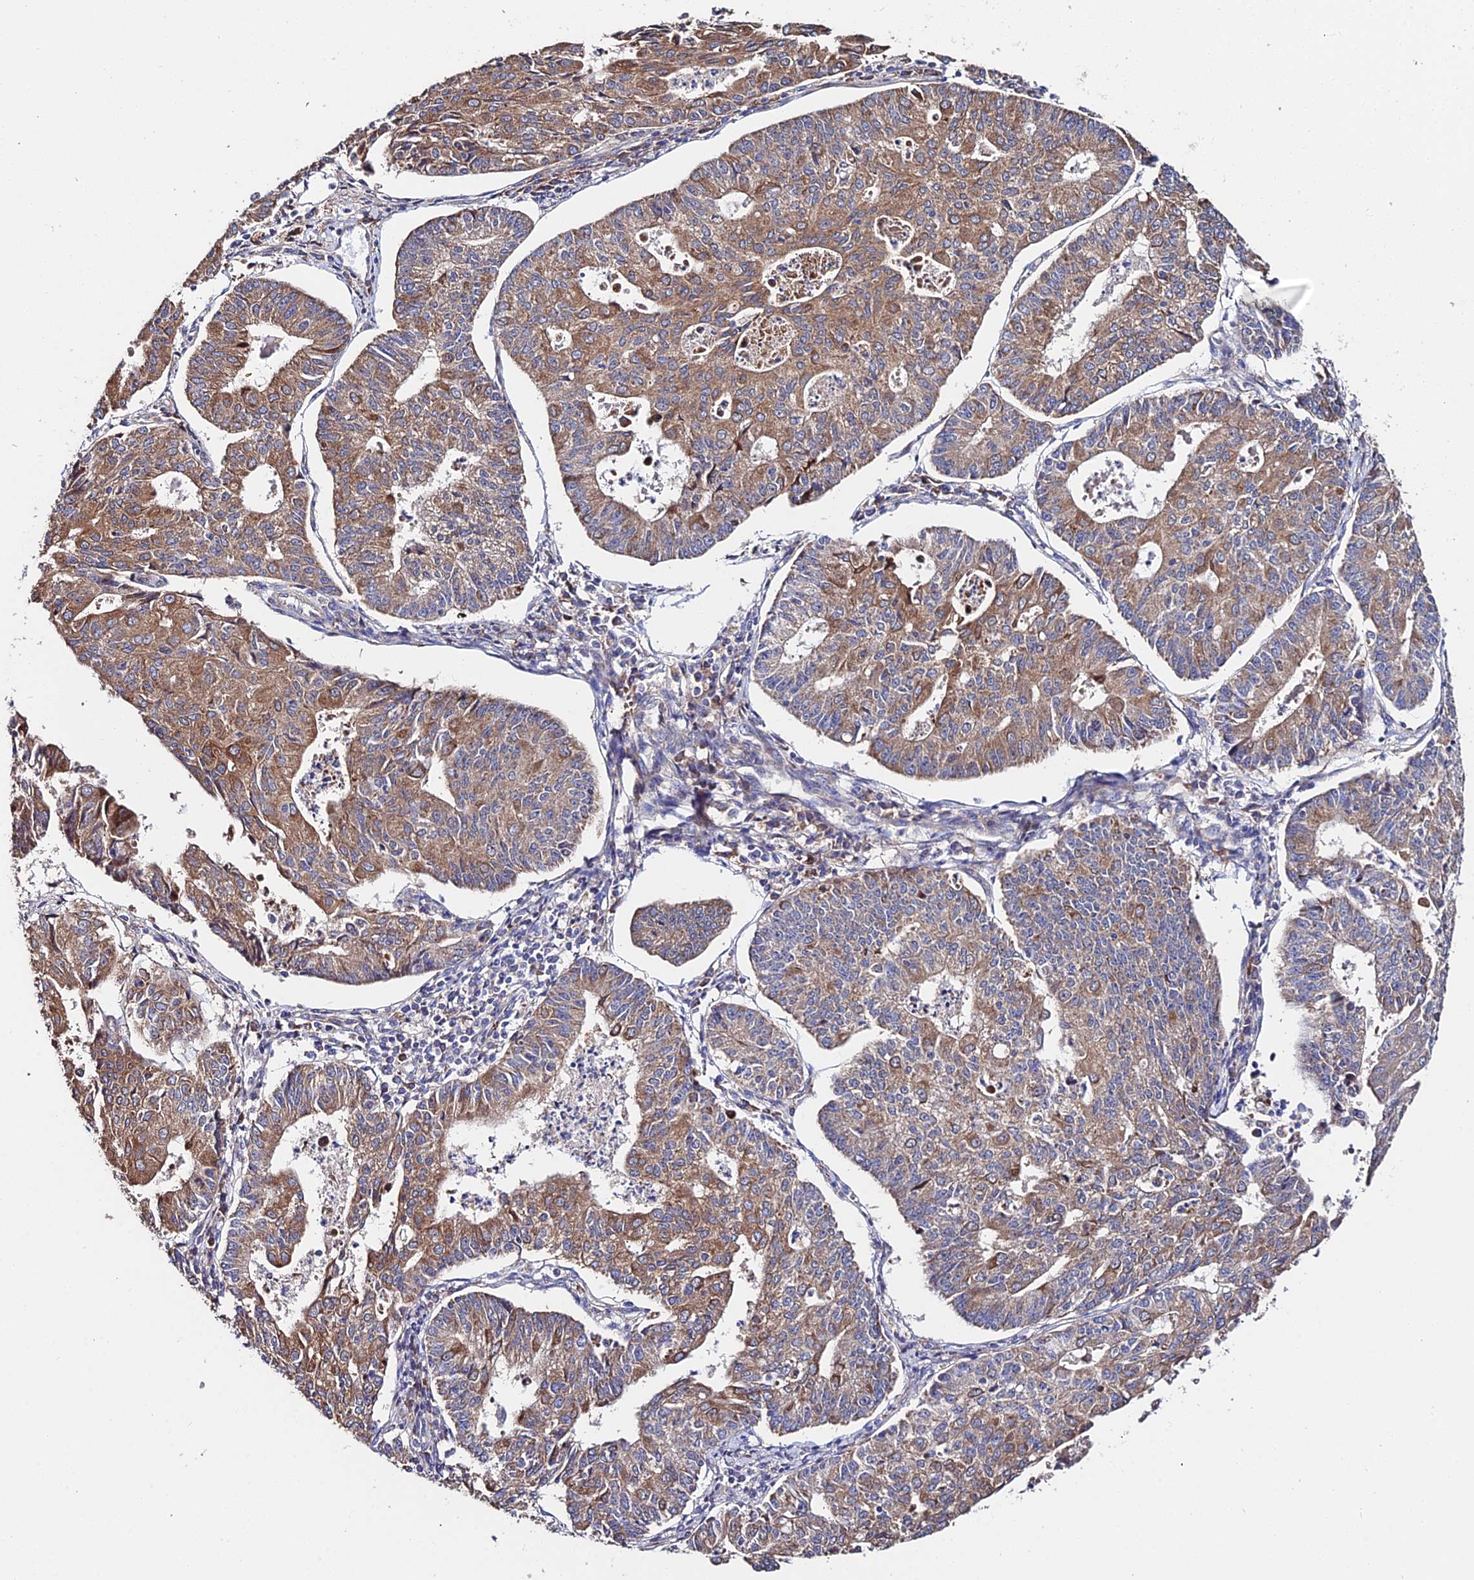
{"staining": {"intensity": "moderate", "quantity": ">75%", "location": "cytoplasmic/membranous"}, "tissue": "endometrial cancer", "cell_type": "Tumor cells", "image_type": "cancer", "snomed": [{"axis": "morphology", "description": "Adenocarcinoma, NOS"}, {"axis": "topography", "description": "Endometrium"}], "caption": "Adenocarcinoma (endometrial) stained with a brown dye displays moderate cytoplasmic/membranous positive expression in about >75% of tumor cells.", "gene": "CDC37L1", "patient": {"sex": "female", "age": 56}}